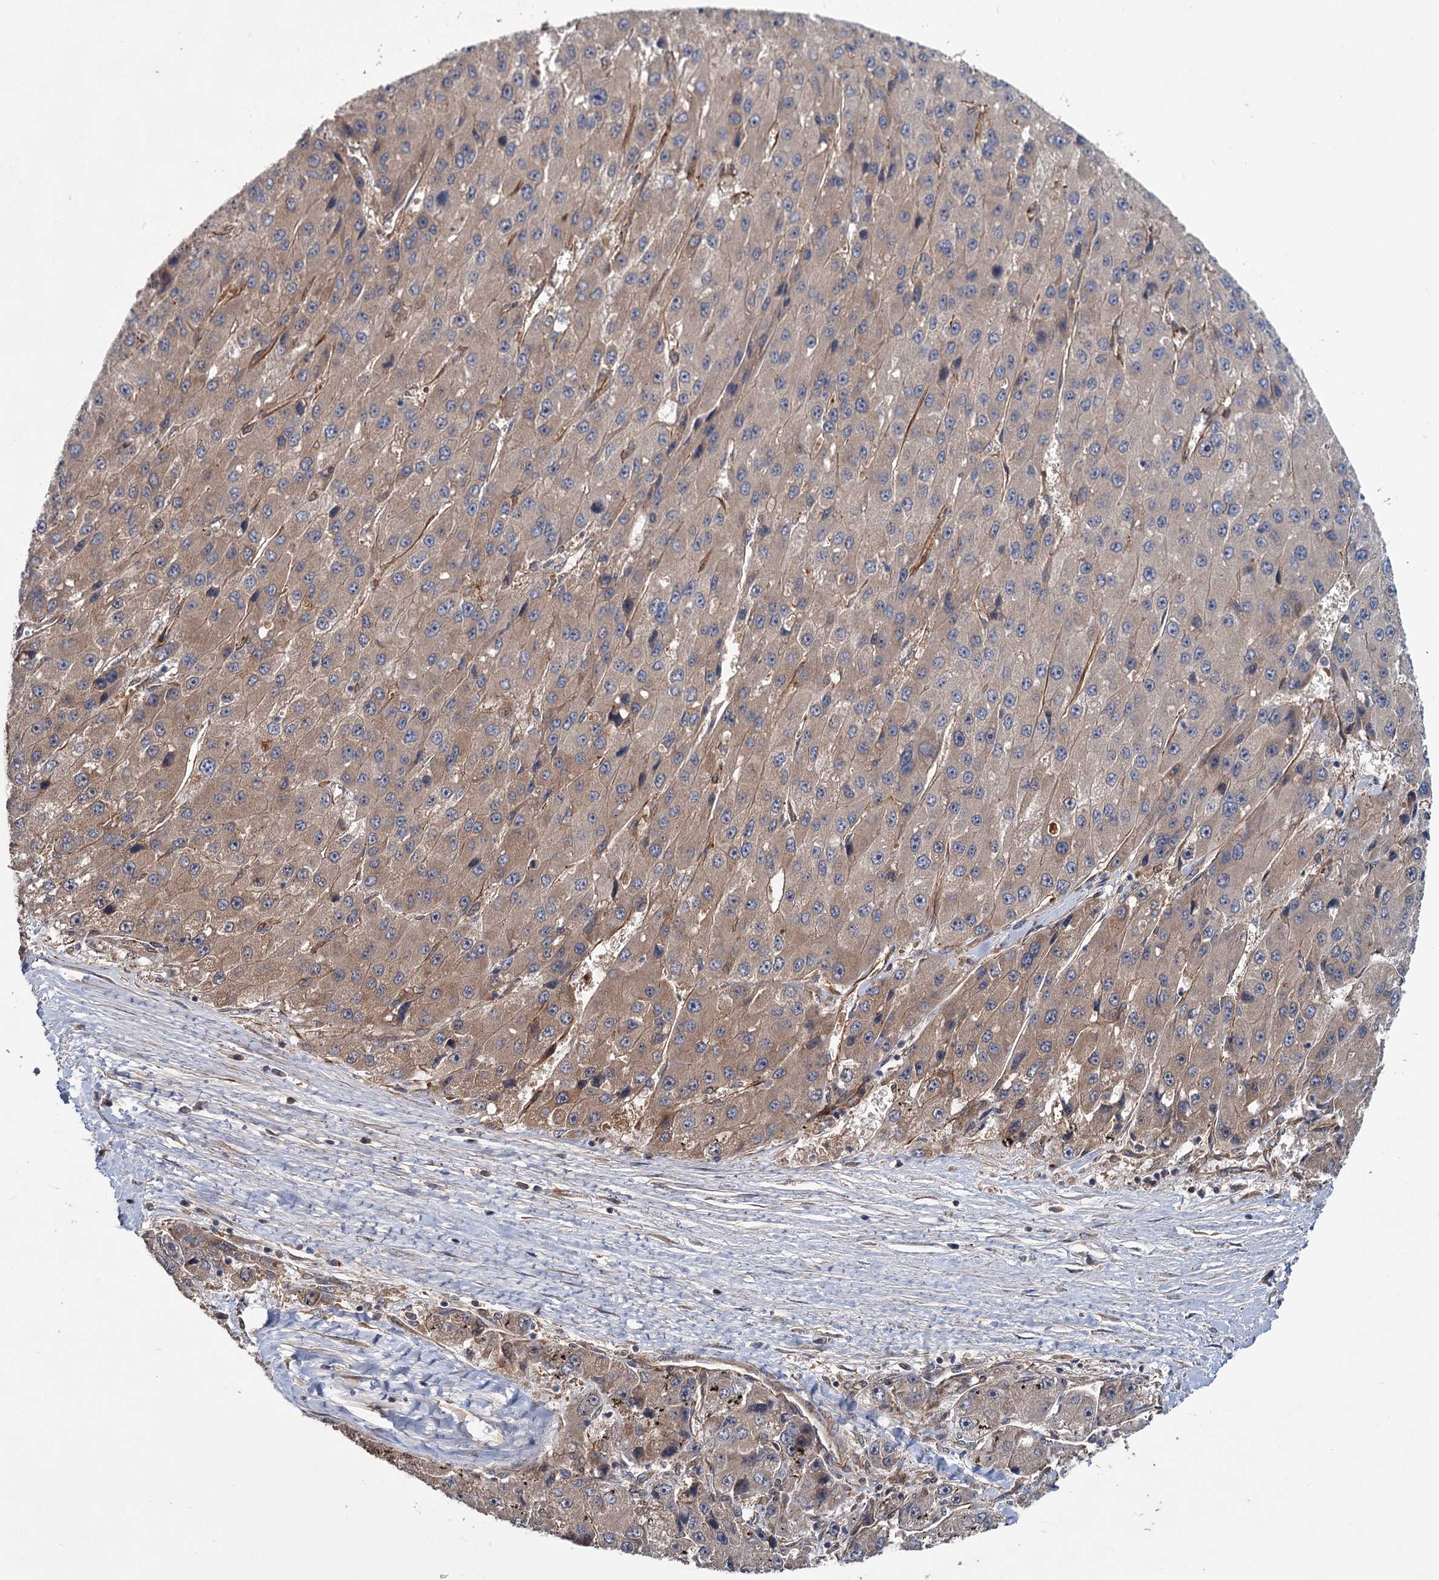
{"staining": {"intensity": "weak", "quantity": ">75%", "location": "cytoplasmic/membranous"}, "tissue": "liver cancer", "cell_type": "Tumor cells", "image_type": "cancer", "snomed": [{"axis": "morphology", "description": "Carcinoma, Hepatocellular, NOS"}, {"axis": "topography", "description": "Liver"}], "caption": "Immunohistochemical staining of liver cancer displays low levels of weak cytoplasmic/membranous positivity in approximately >75% of tumor cells. Immunohistochemistry stains the protein in brown and the nuclei are stained blue.", "gene": "PKN2", "patient": {"sex": "female", "age": 73}}